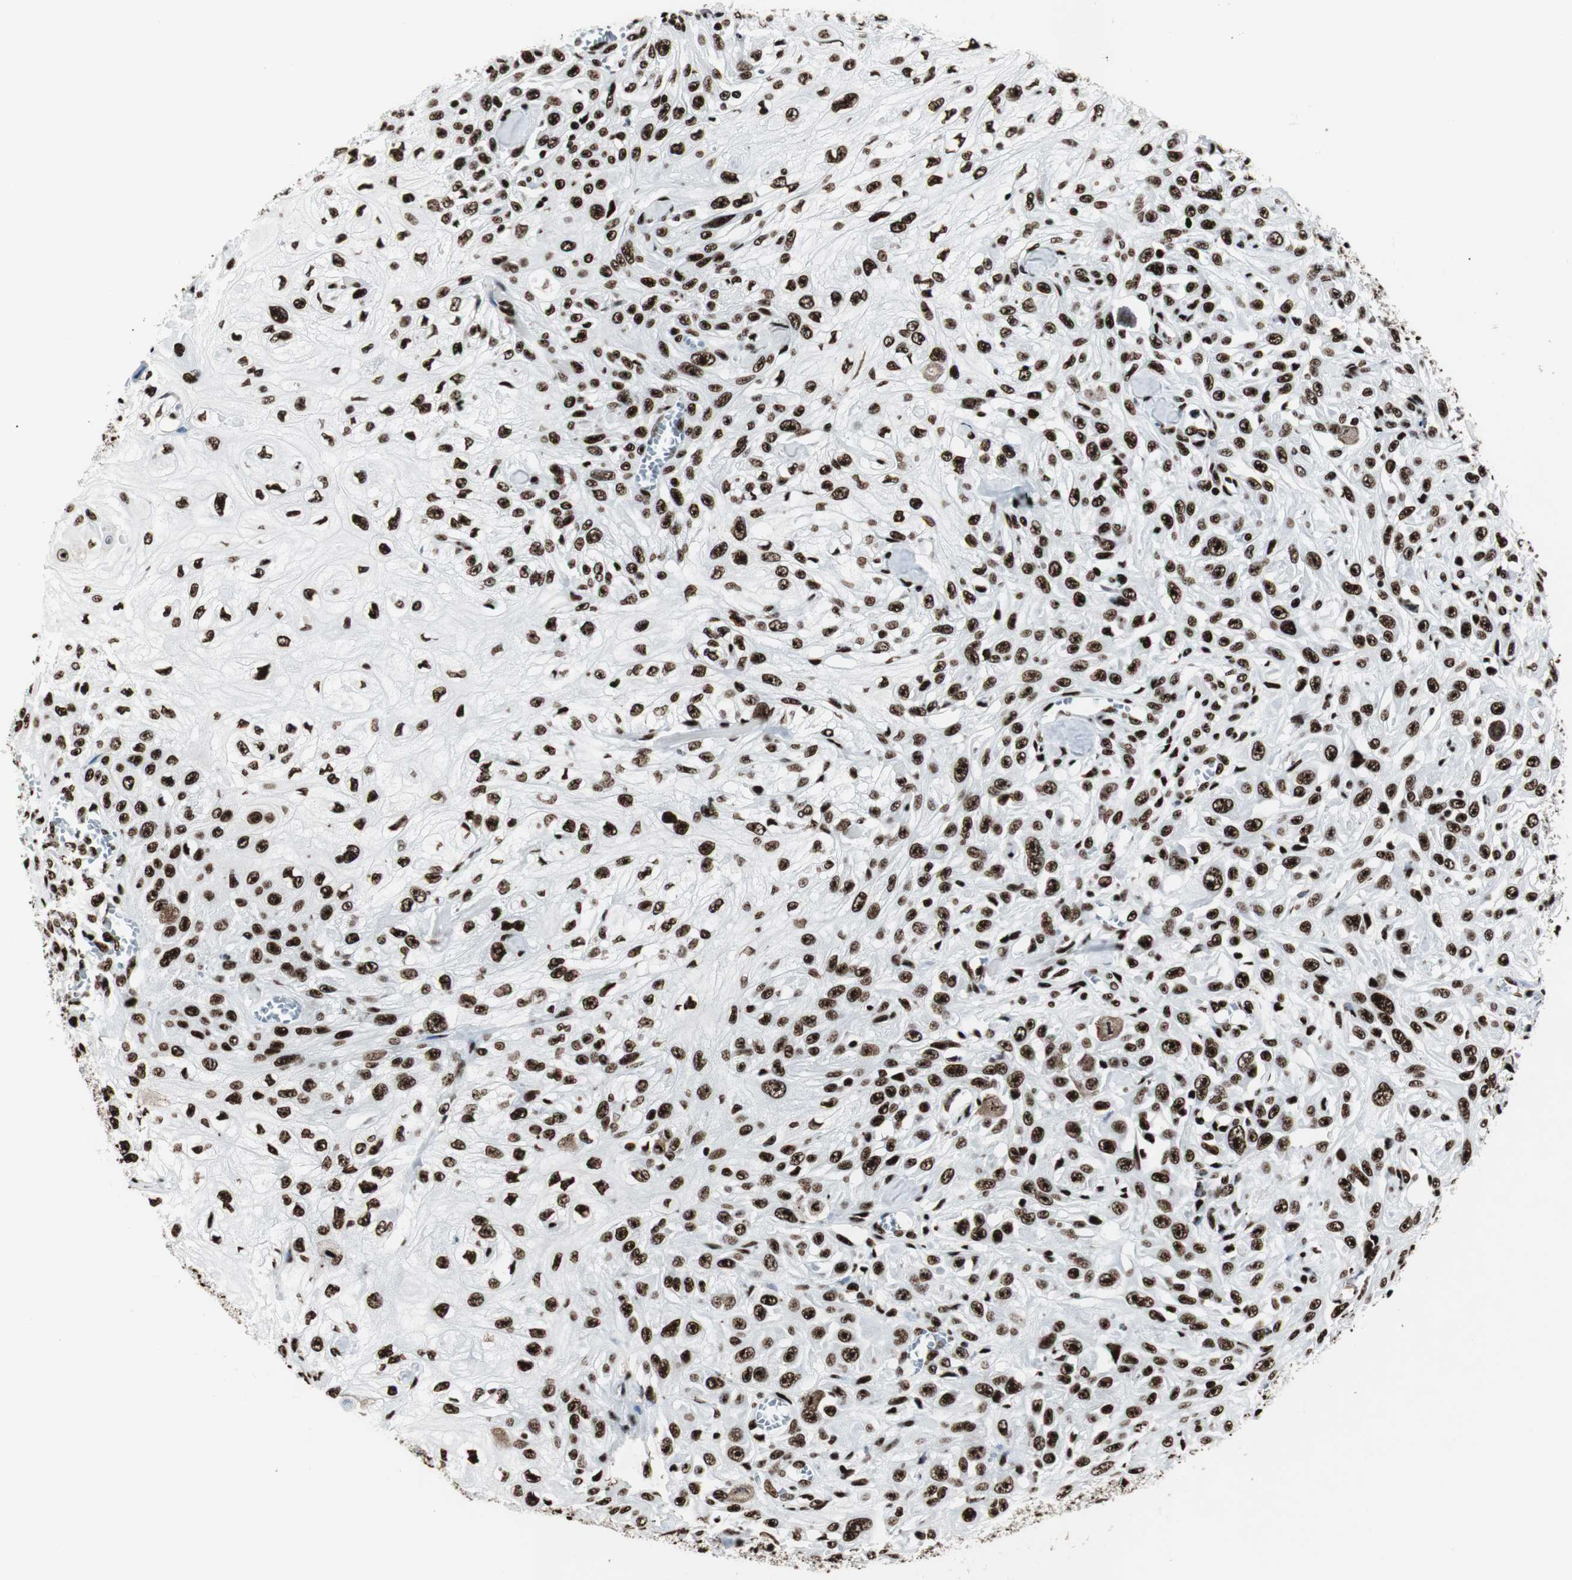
{"staining": {"intensity": "strong", "quantity": ">75%", "location": "nuclear"}, "tissue": "skin cancer", "cell_type": "Tumor cells", "image_type": "cancer", "snomed": [{"axis": "morphology", "description": "Squamous cell carcinoma, NOS"}, {"axis": "morphology", "description": "Squamous cell carcinoma, metastatic, NOS"}, {"axis": "topography", "description": "Skin"}, {"axis": "topography", "description": "Lymph node"}], "caption": "Squamous cell carcinoma (skin) was stained to show a protein in brown. There is high levels of strong nuclear expression in about >75% of tumor cells.", "gene": "NCL", "patient": {"sex": "male", "age": 75}}